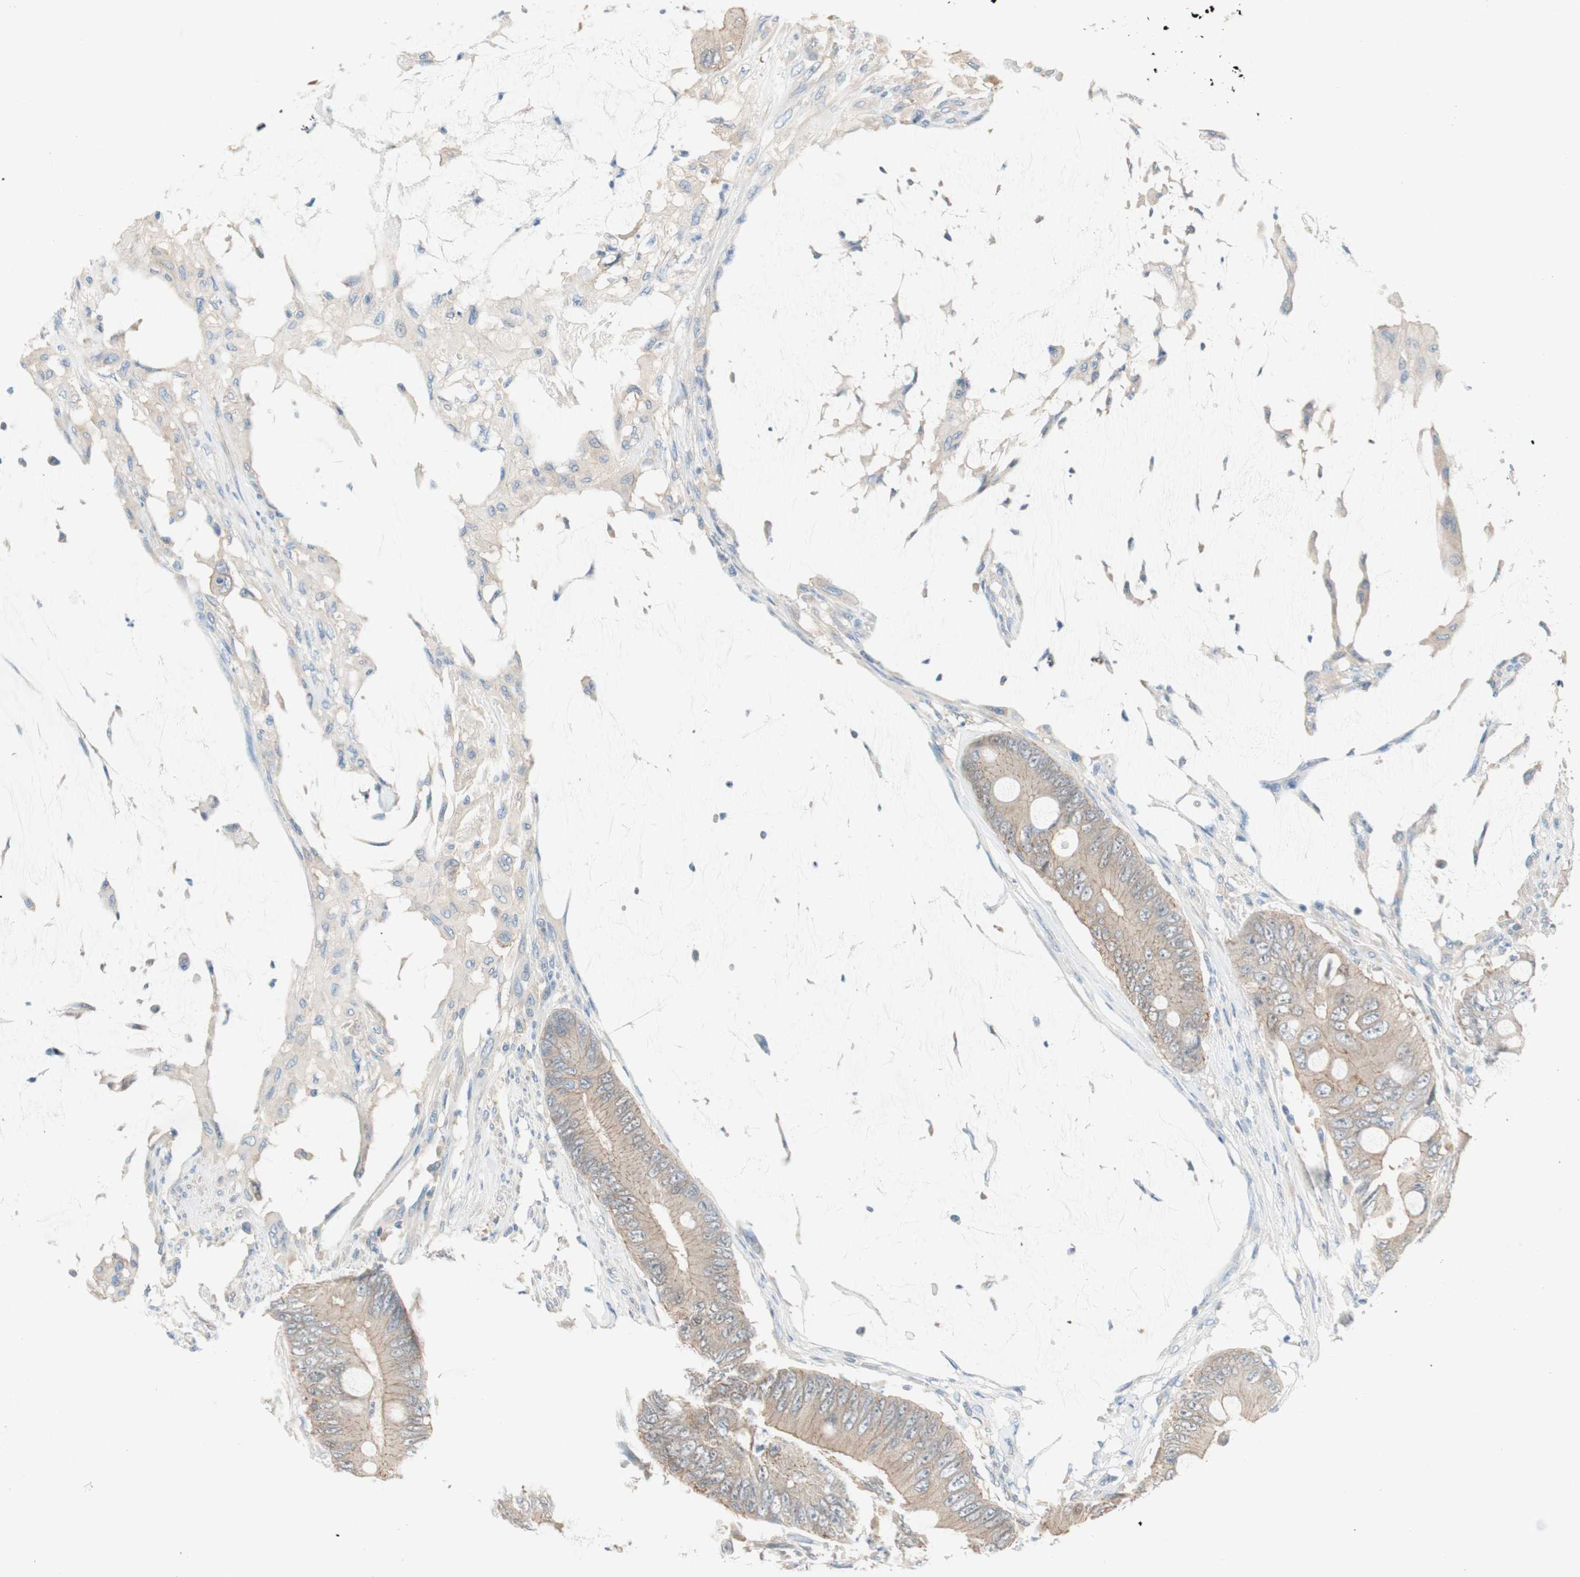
{"staining": {"intensity": "weak", "quantity": ">75%", "location": "cytoplasmic/membranous"}, "tissue": "colorectal cancer", "cell_type": "Tumor cells", "image_type": "cancer", "snomed": [{"axis": "morphology", "description": "Adenocarcinoma, NOS"}, {"axis": "topography", "description": "Rectum"}], "caption": "Colorectal adenocarcinoma was stained to show a protein in brown. There is low levels of weak cytoplasmic/membranous positivity in about >75% of tumor cells.", "gene": "GLUL", "patient": {"sex": "female", "age": 77}}